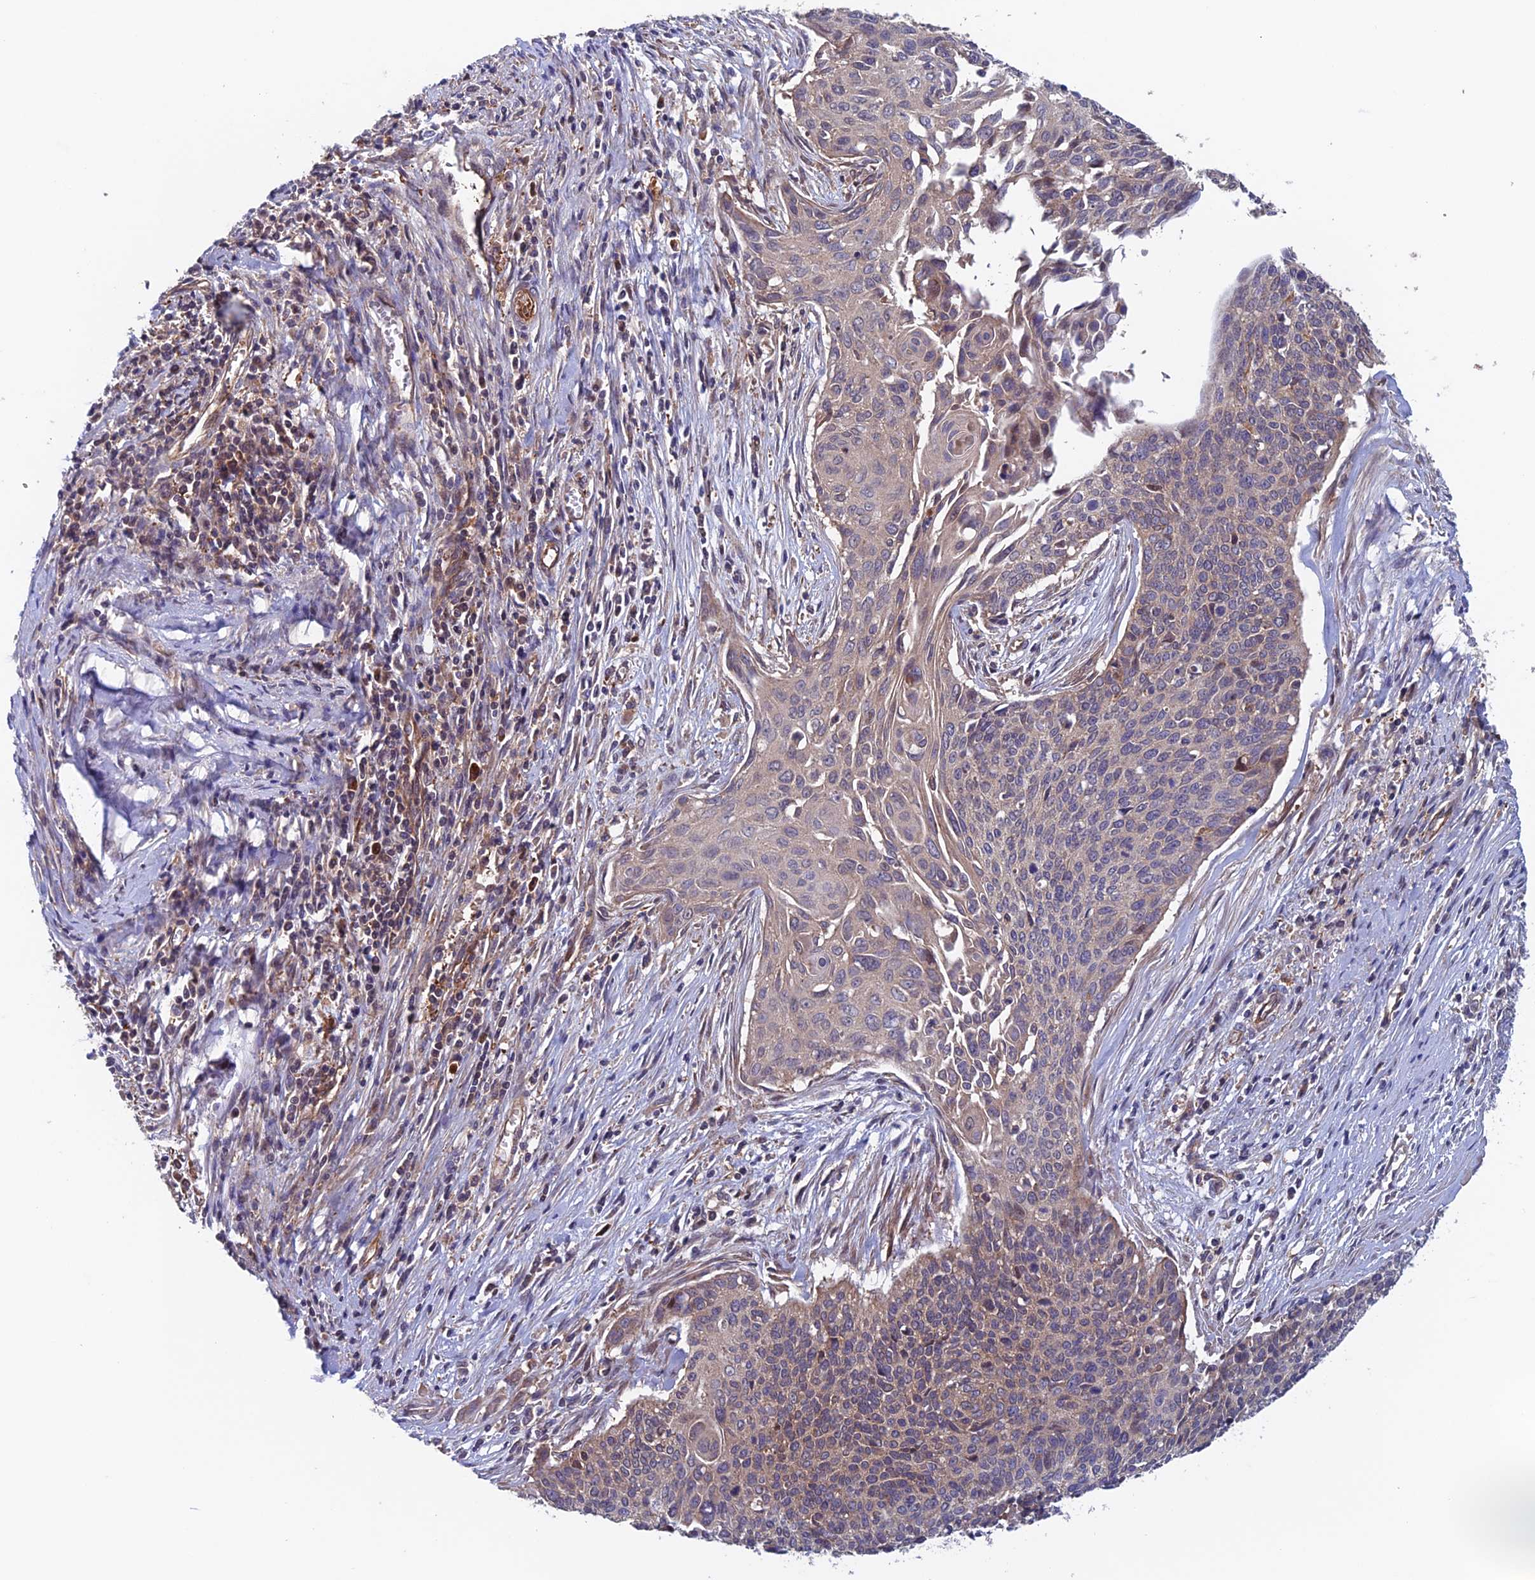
{"staining": {"intensity": "weak", "quantity": "<25%", "location": "cytoplasmic/membranous"}, "tissue": "cervical cancer", "cell_type": "Tumor cells", "image_type": "cancer", "snomed": [{"axis": "morphology", "description": "Squamous cell carcinoma, NOS"}, {"axis": "topography", "description": "Cervix"}], "caption": "An immunohistochemistry micrograph of cervical cancer (squamous cell carcinoma) is shown. There is no staining in tumor cells of cervical cancer (squamous cell carcinoma). (Stains: DAB (3,3'-diaminobenzidine) immunohistochemistry (IHC) with hematoxylin counter stain, Microscopy: brightfield microscopy at high magnification).", "gene": "NUDT16L1", "patient": {"sex": "female", "age": 55}}